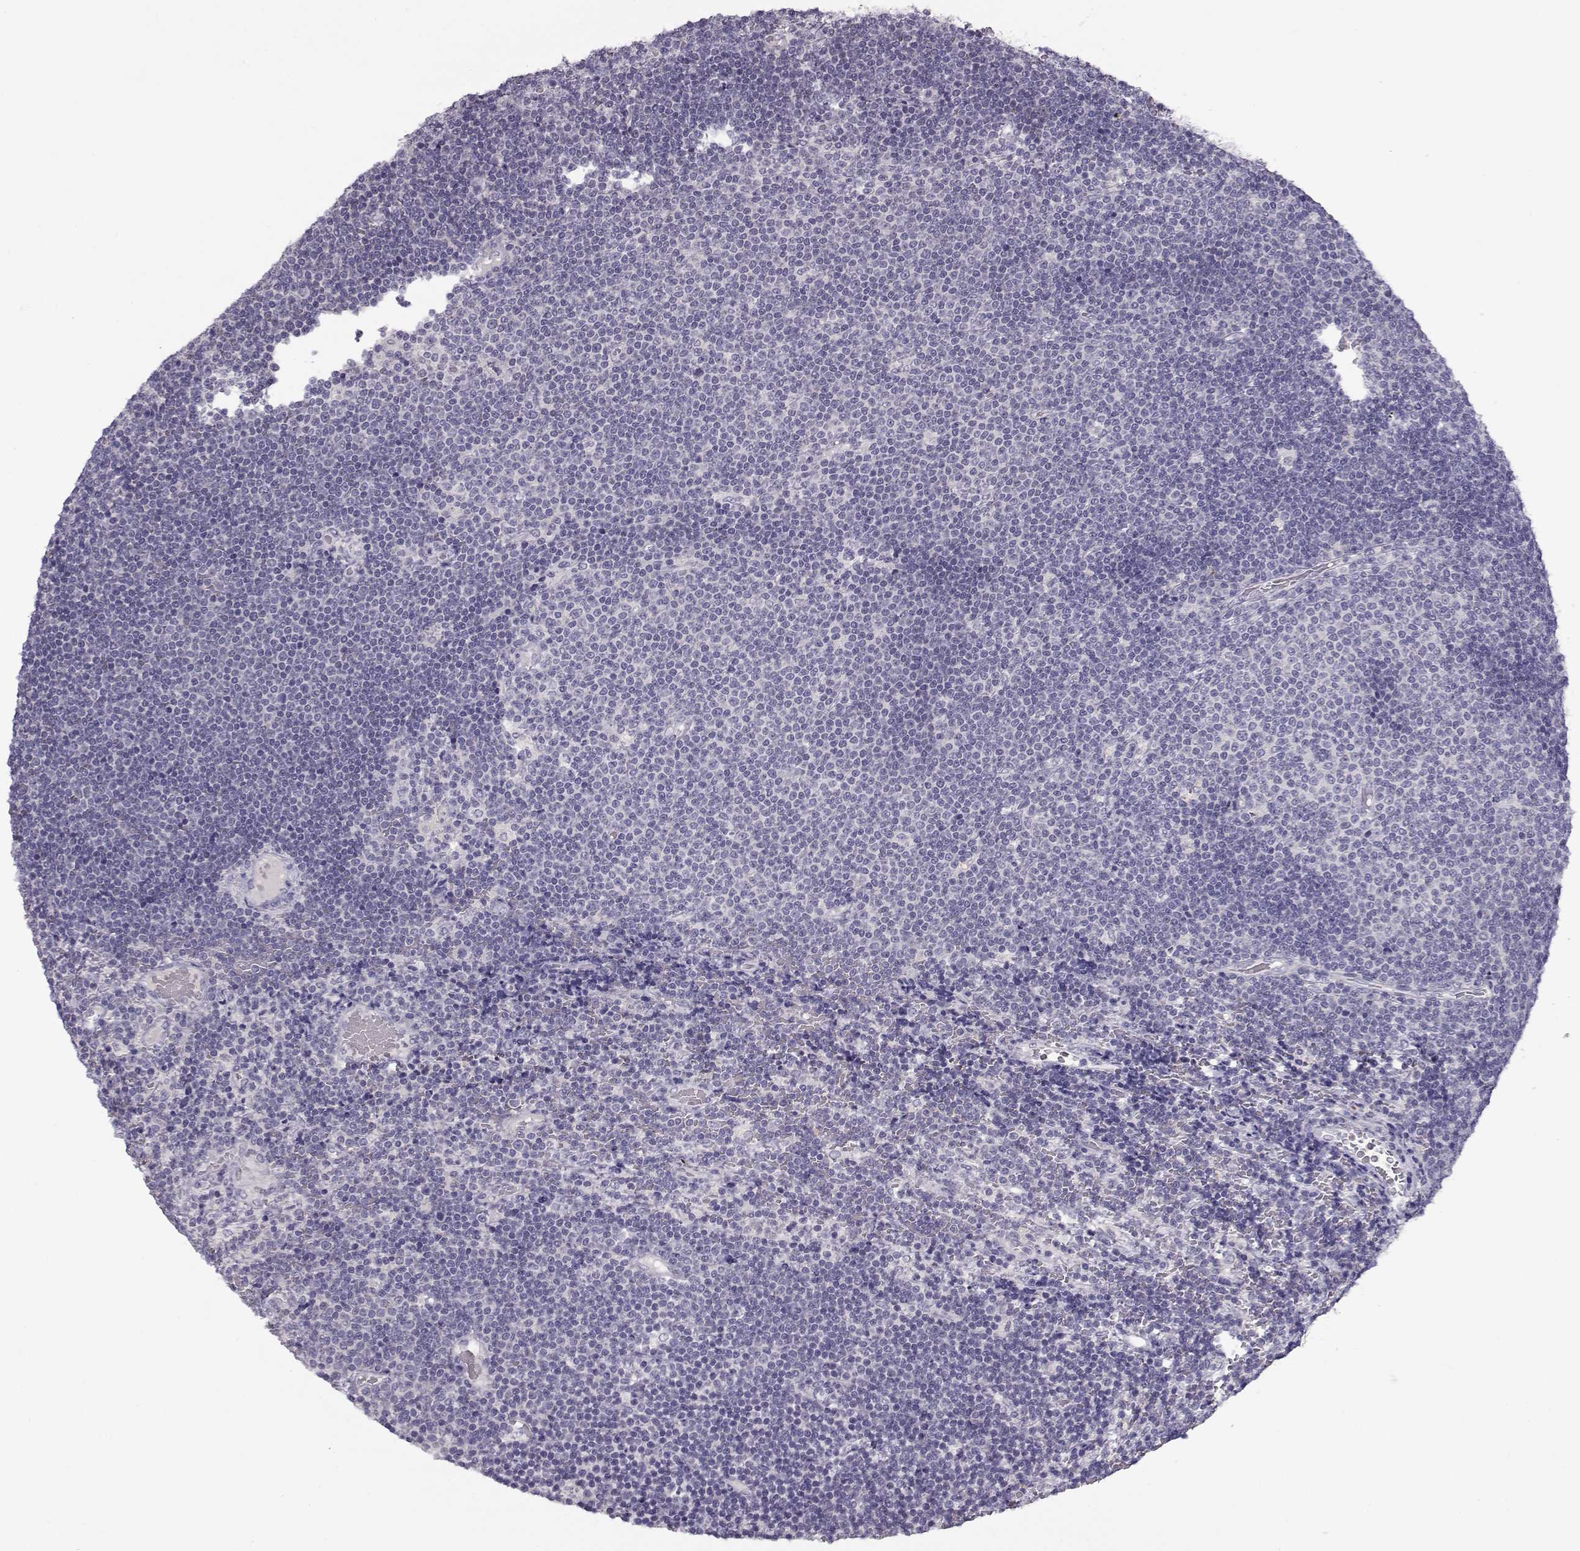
{"staining": {"intensity": "negative", "quantity": "none", "location": "none"}, "tissue": "lymphoma", "cell_type": "Tumor cells", "image_type": "cancer", "snomed": [{"axis": "morphology", "description": "Malignant lymphoma, non-Hodgkin's type, Low grade"}, {"axis": "topography", "description": "Brain"}], "caption": "IHC of low-grade malignant lymphoma, non-Hodgkin's type shows no staining in tumor cells.", "gene": "GRK1", "patient": {"sex": "female", "age": 66}}